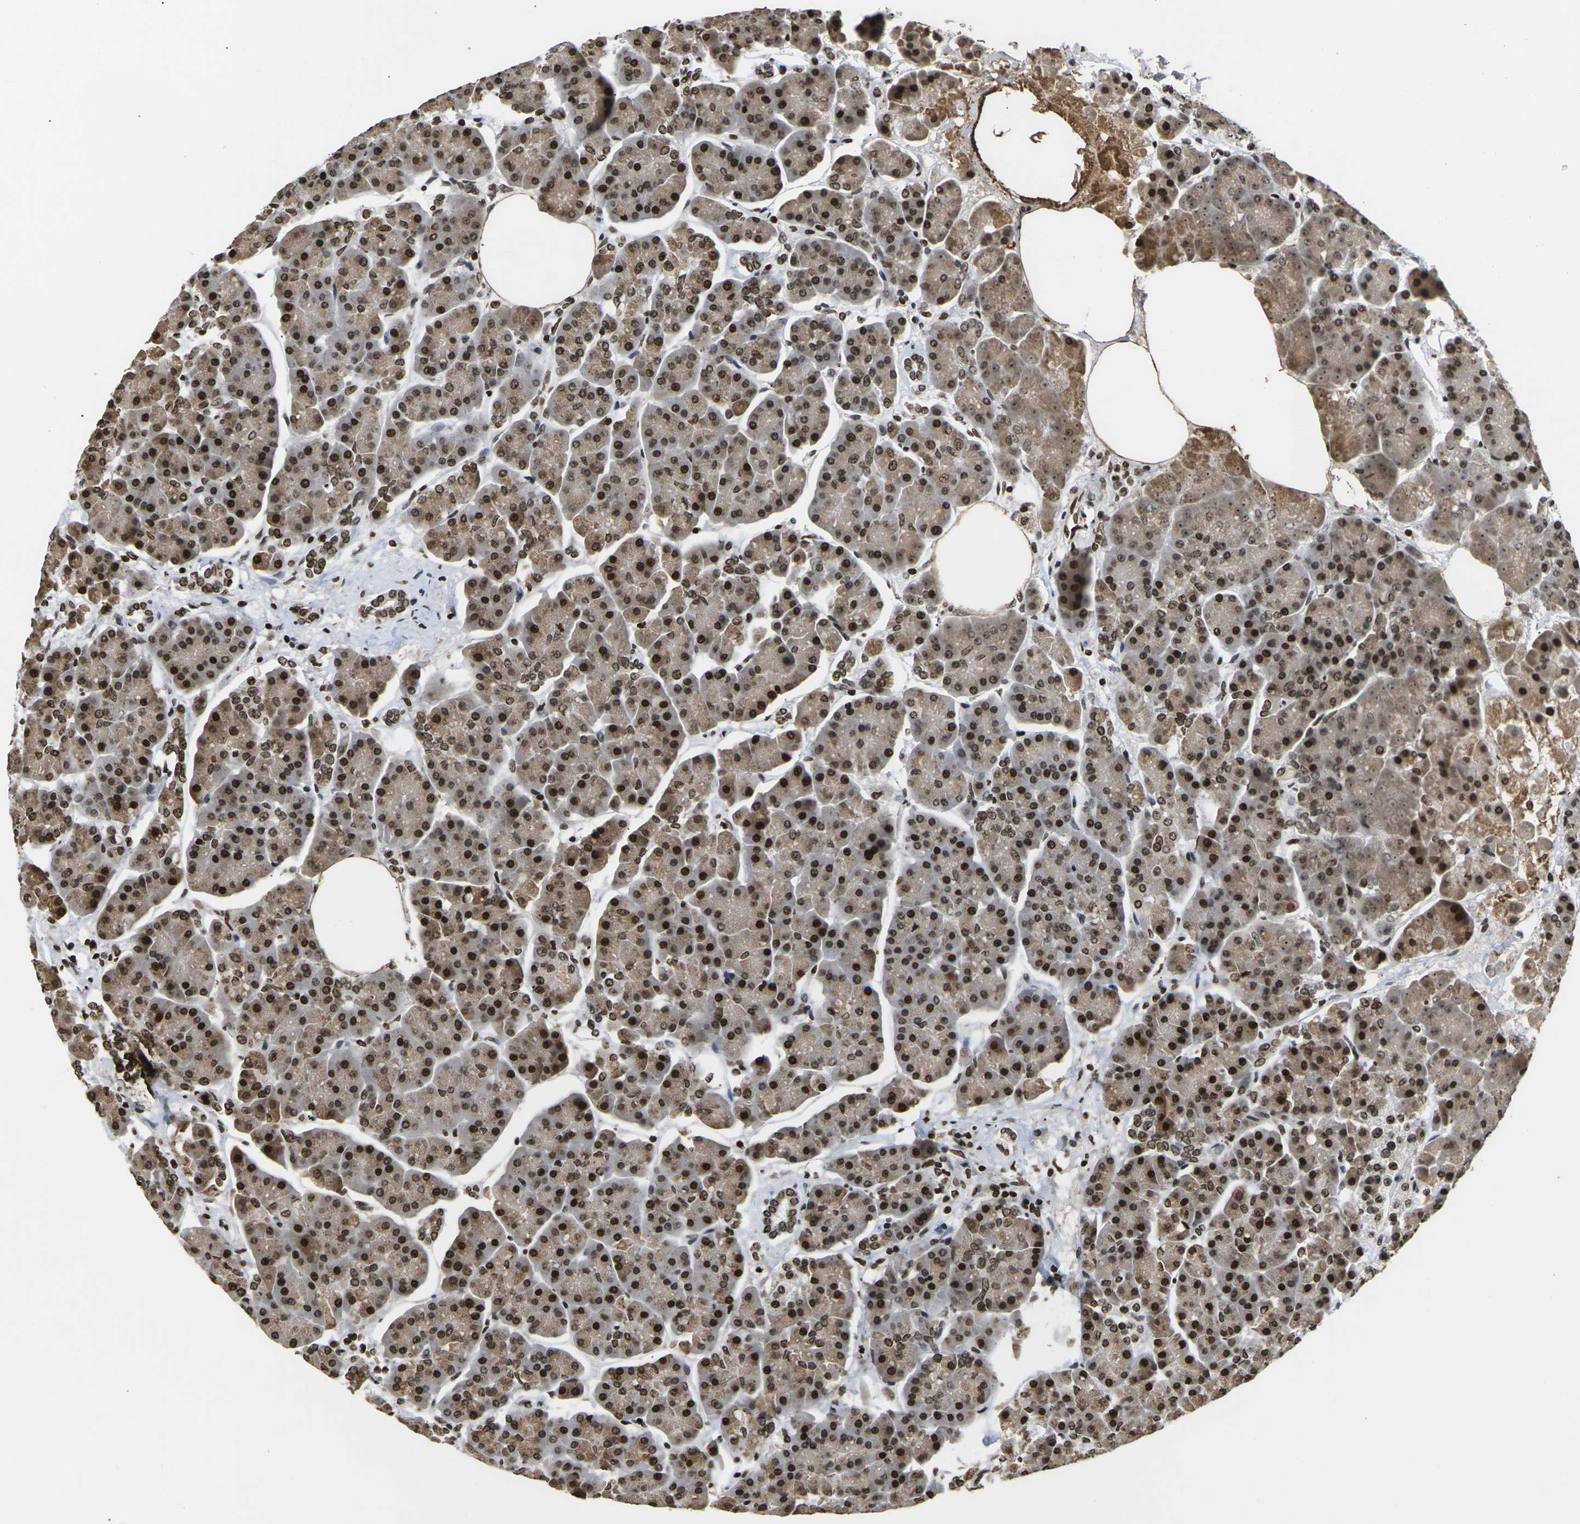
{"staining": {"intensity": "strong", "quantity": ">75%", "location": "cytoplasmic/membranous,nuclear"}, "tissue": "pancreas", "cell_type": "Exocrine glandular cells", "image_type": "normal", "snomed": [{"axis": "morphology", "description": "Normal tissue, NOS"}, {"axis": "topography", "description": "Pancreas"}], "caption": "Immunohistochemical staining of normal pancreas exhibits high levels of strong cytoplasmic/membranous,nuclear staining in about >75% of exocrine glandular cells.", "gene": "ETV5", "patient": {"sex": "female", "age": 70}}